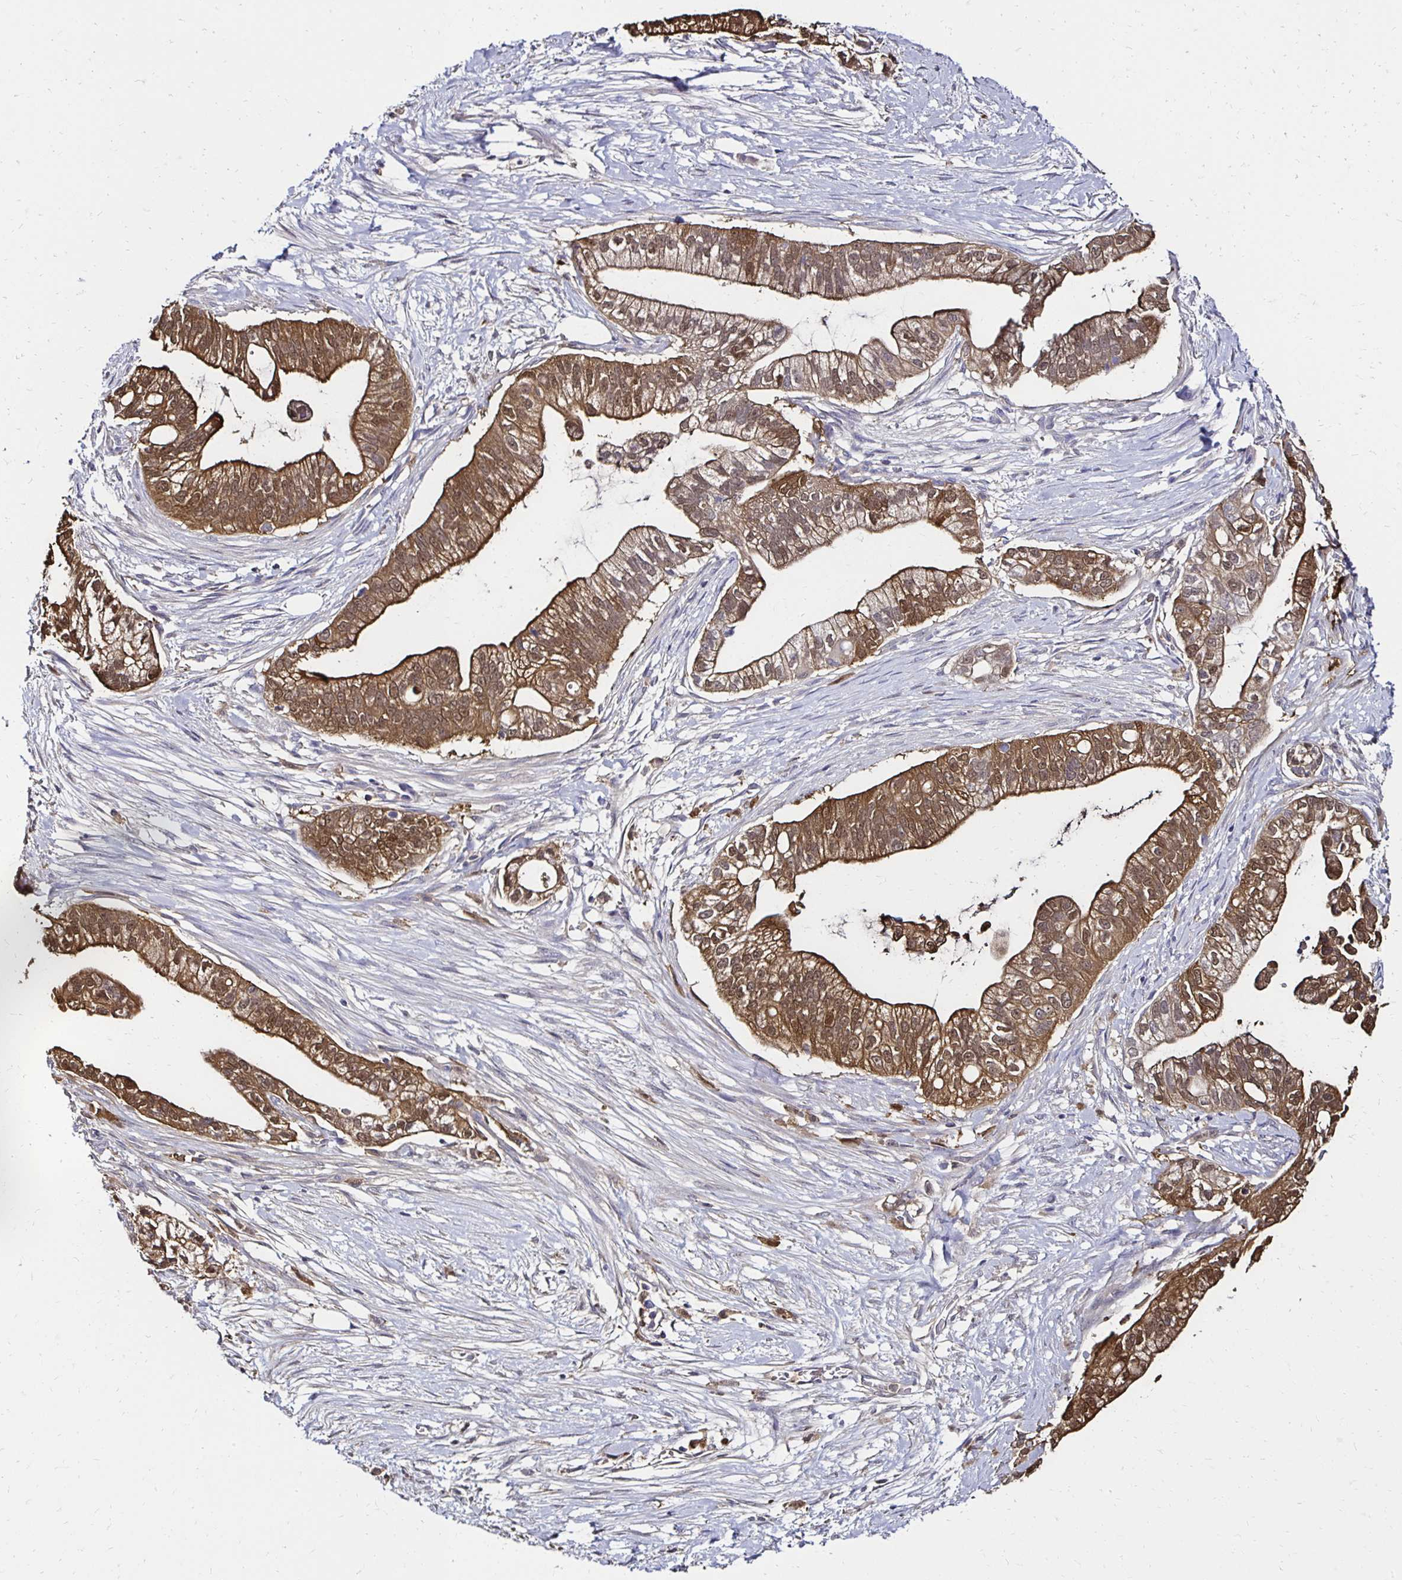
{"staining": {"intensity": "moderate", "quantity": ">75%", "location": "cytoplasmic/membranous,nuclear"}, "tissue": "pancreatic cancer", "cell_type": "Tumor cells", "image_type": "cancer", "snomed": [{"axis": "morphology", "description": "Adenocarcinoma, NOS"}, {"axis": "topography", "description": "Pancreas"}], "caption": "Immunohistochemistry of pancreatic cancer (adenocarcinoma) demonstrates medium levels of moderate cytoplasmic/membranous and nuclear staining in approximately >75% of tumor cells.", "gene": "TXN", "patient": {"sex": "male", "age": 70}}